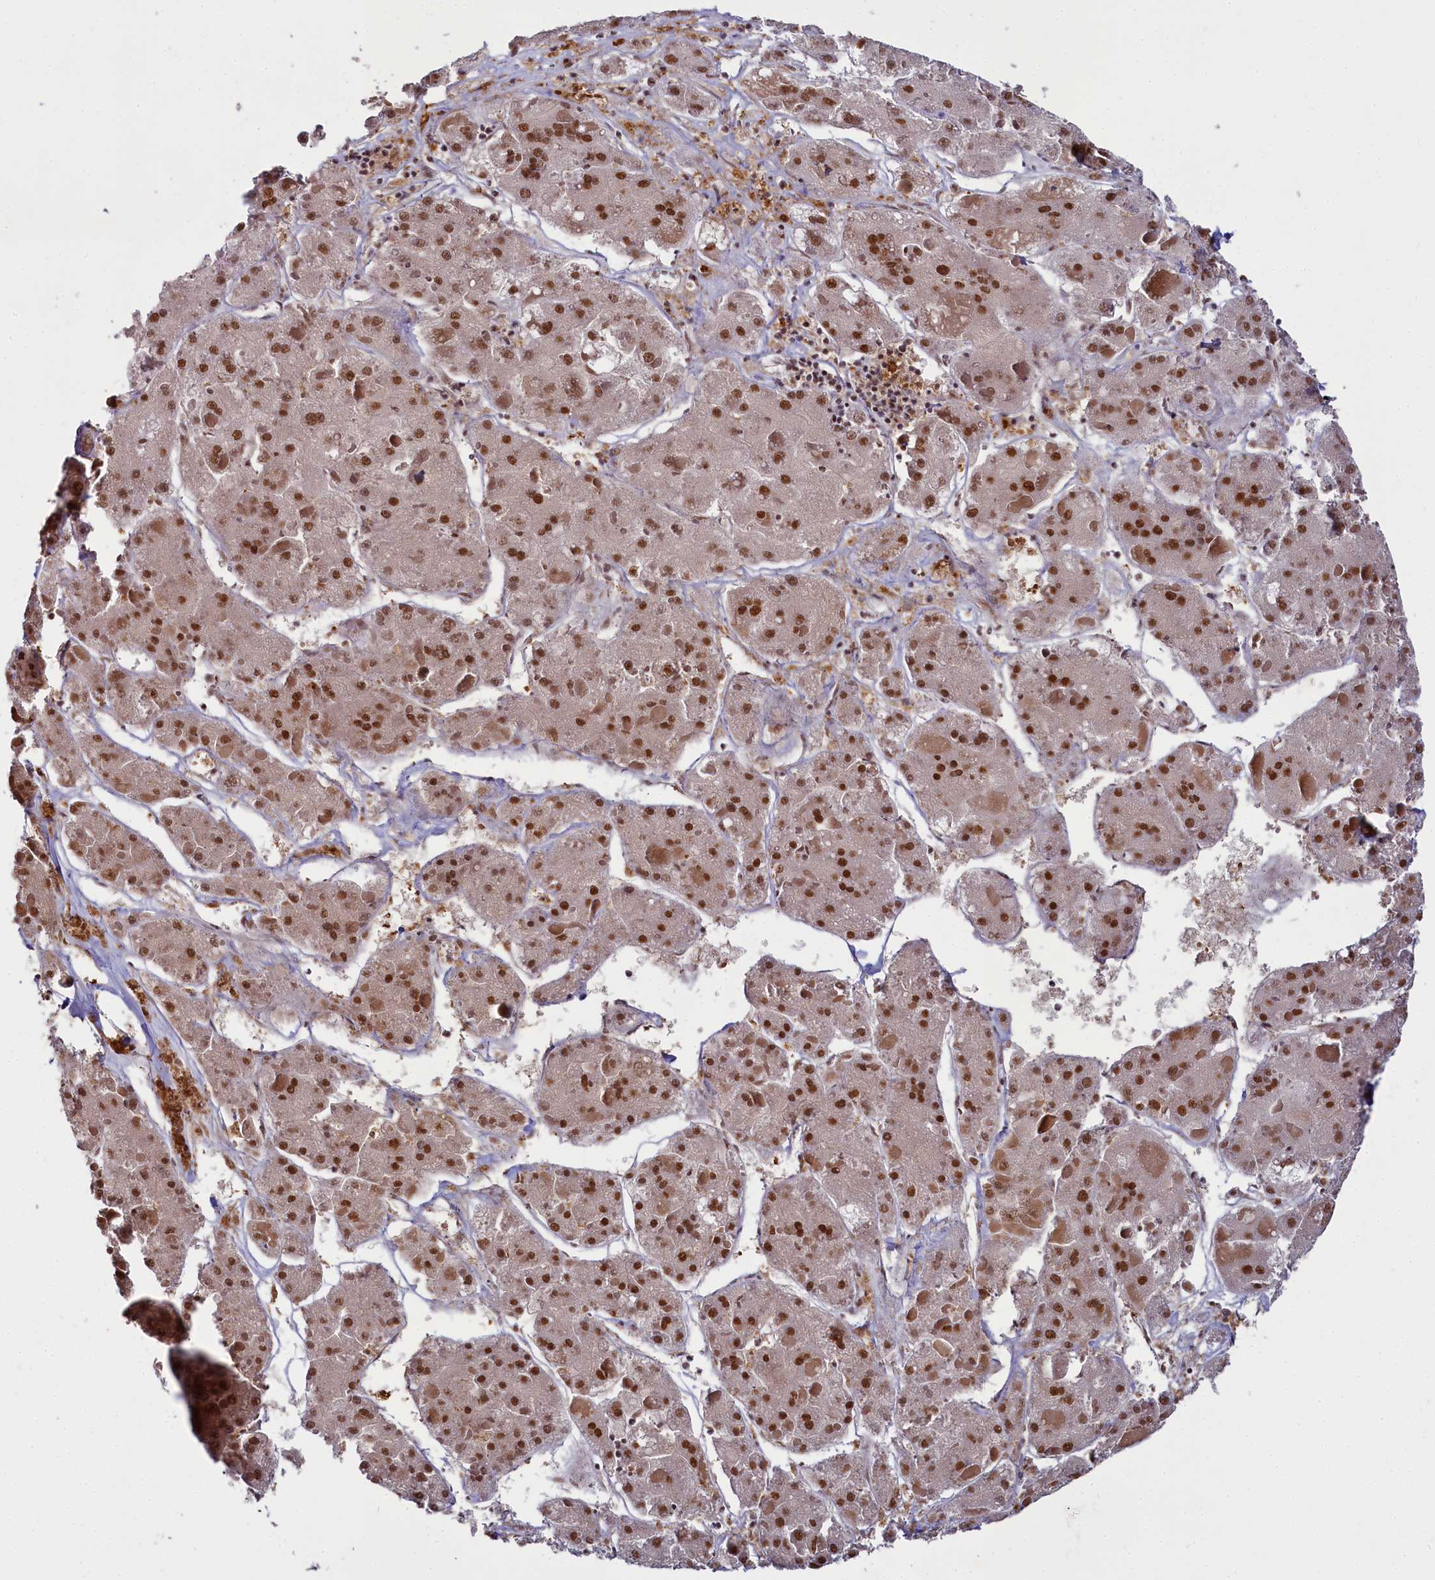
{"staining": {"intensity": "moderate", "quantity": ">75%", "location": "nuclear"}, "tissue": "liver cancer", "cell_type": "Tumor cells", "image_type": "cancer", "snomed": [{"axis": "morphology", "description": "Carcinoma, Hepatocellular, NOS"}, {"axis": "topography", "description": "Liver"}], "caption": "Protein expression analysis of liver cancer demonstrates moderate nuclear positivity in about >75% of tumor cells.", "gene": "PPHLN1", "patient": {"sex": "female", "age": 73}}